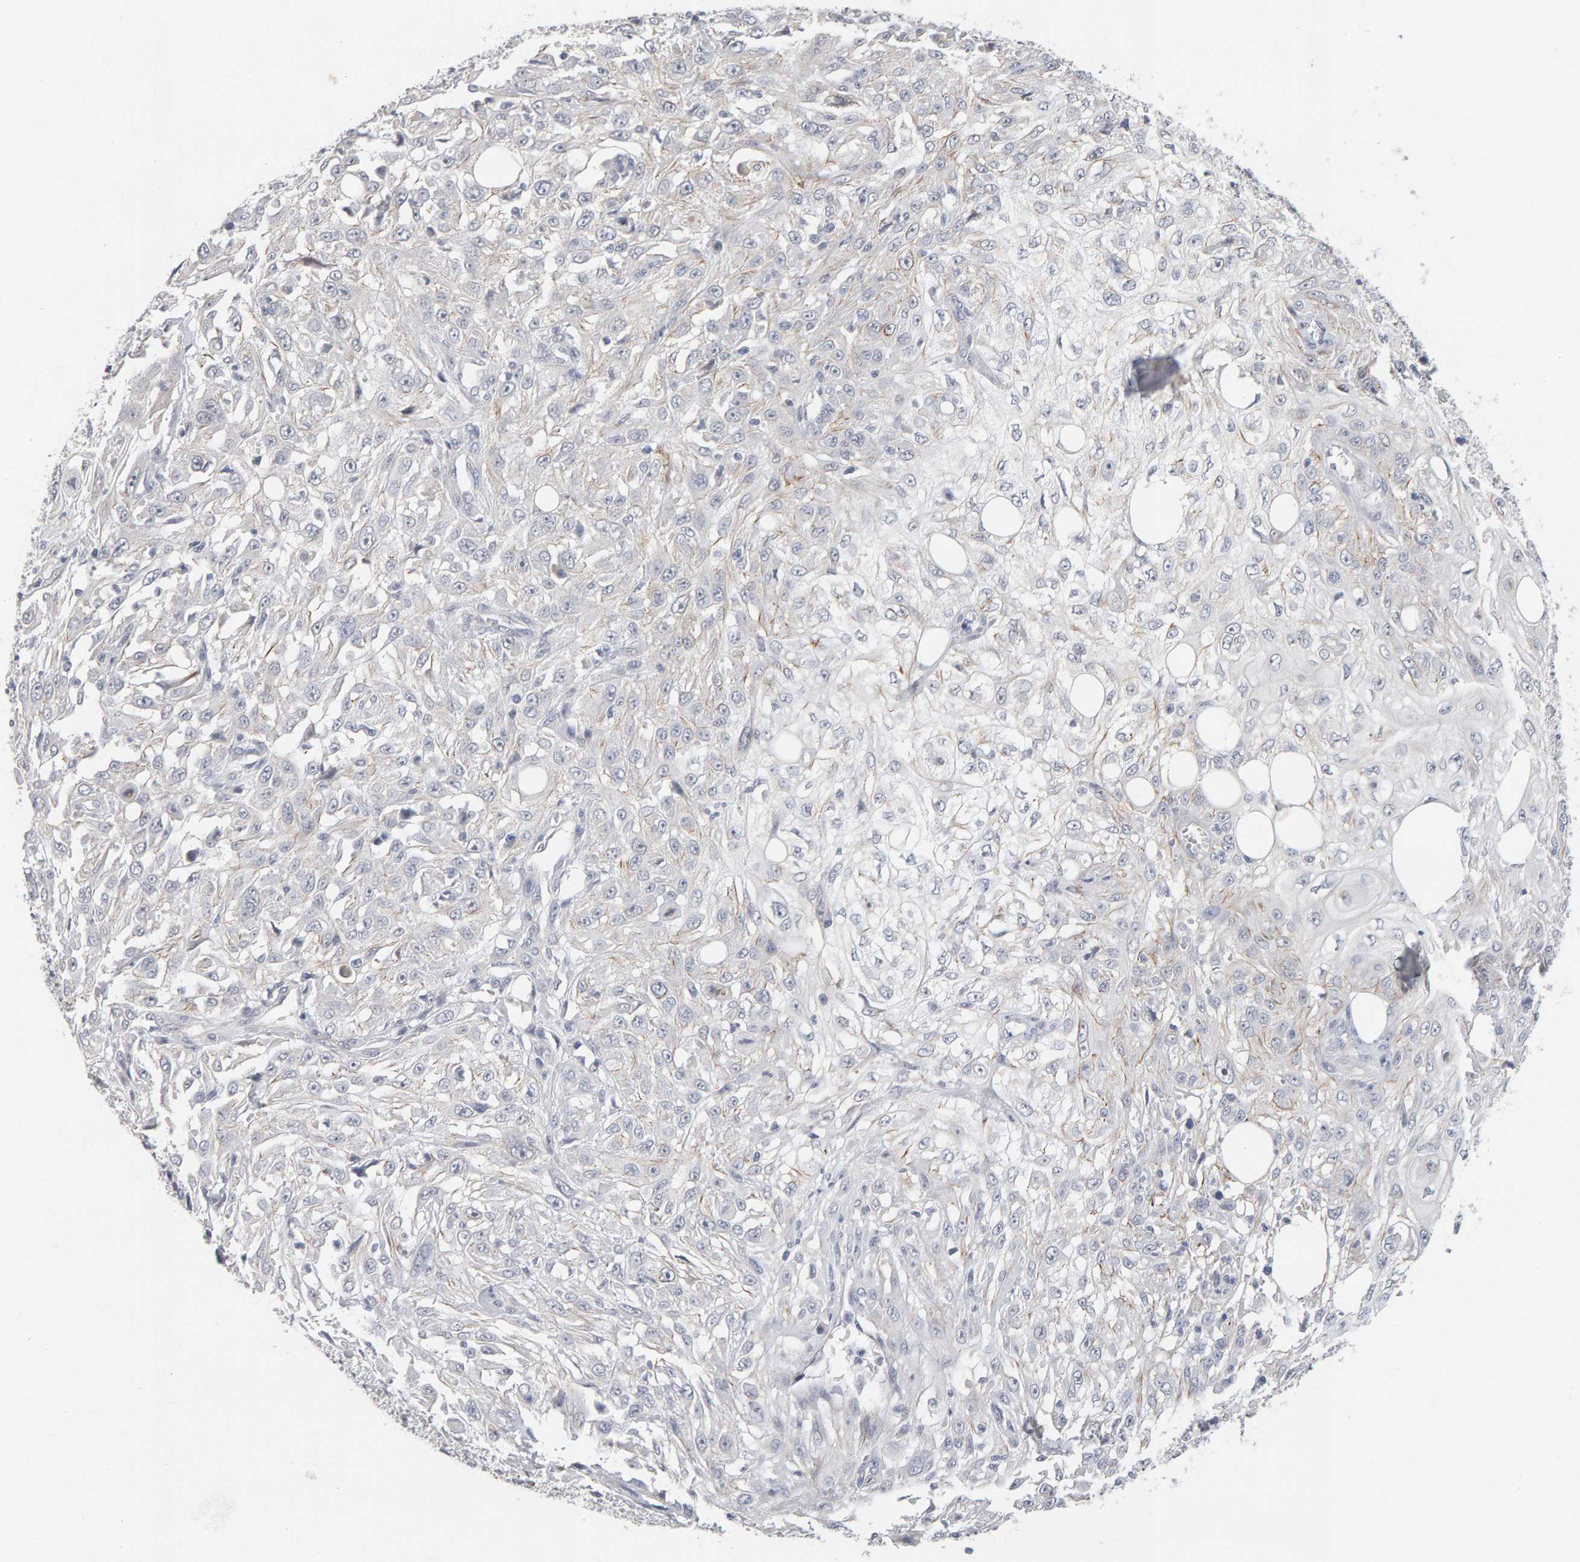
{"staining": {"intensity": "negative", "quantity": "none", "location": "none"}, "tissue": "skin cancer", "cell_type": "Tumor cells", "image_type": "cancer", "snomed": [{"axis": "morphology", "description": "Squamous cell carcinoma, NOS"}, {"axis": "topography", "description": "Skin"}], "caption": "Immunohistochemical staining of human skin cancer exhibits no significant staining in tumor cells. (DAB (3,3'-diaminobenzidine) IHC, high magnification).", "gene": "HNF4A", "patient": {"sex": "male", "age": 75}}